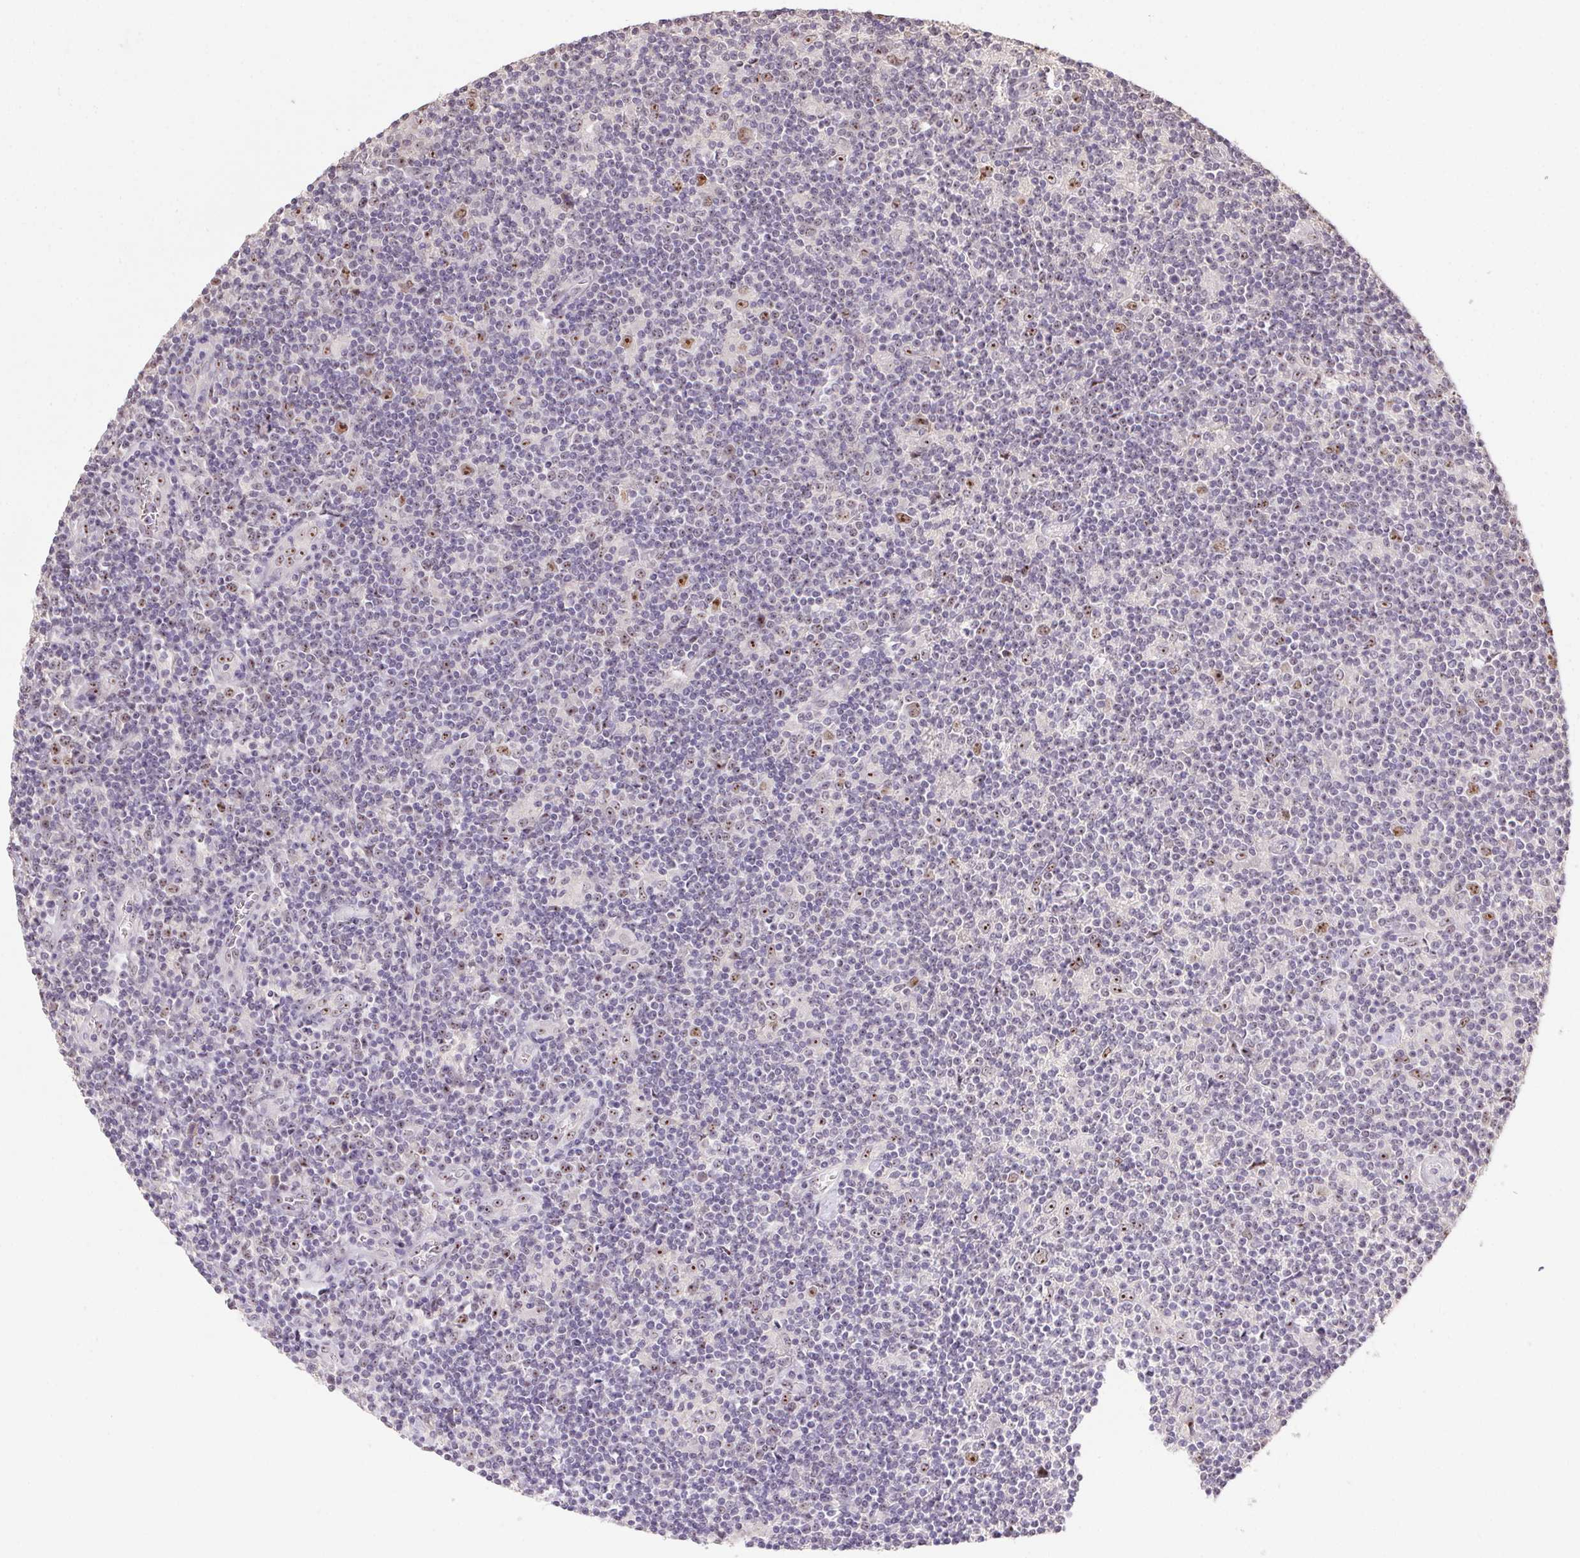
{"staining": {"intensity": "moderate", "quantity": ">75%", "location": "nuclear"}, "tissue": "lymphoma", "cell_type": "Tumor cells", "image_type": "cancer", "snomed": [{"axis": "morphology", "description": "Hodgkin's disease, NOS"}, {"axis": "topography", "description": "Lymph node"}], "caption": "Immunohistochemical staining of Hodgkin's disease demonstrates moderate nuclear protein positivity in about >75% of tumor cells. The protein of interest is stained brown, and the nuclei are stained in blue (DAB (3,3'-diaminobenzidine) IHC with brightfield microscopy, high magnification).", "gene": "BATF2", "patient": {"sex": "male", "age": 40}}